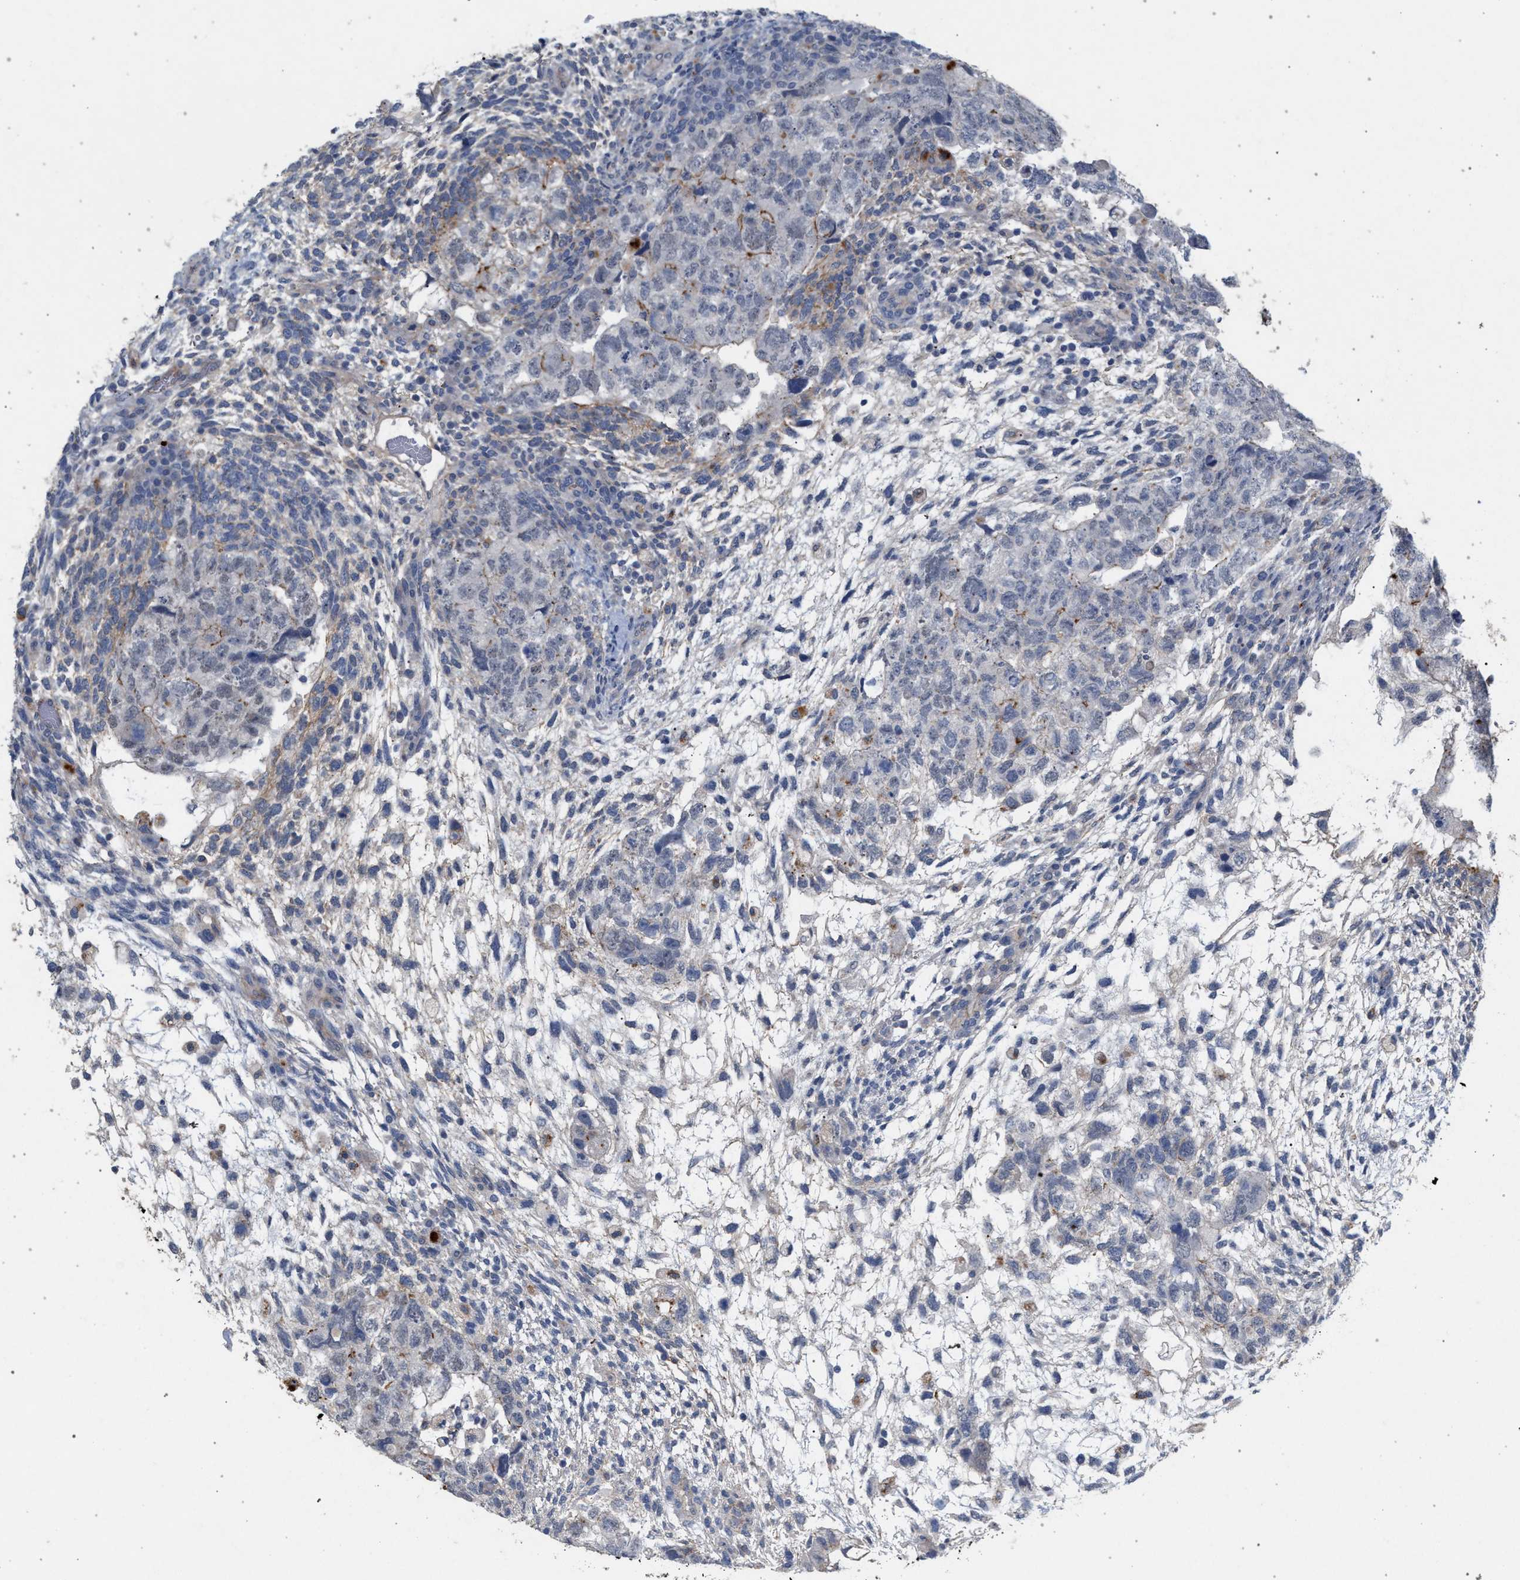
{"staining": {"intensity": "weak", "quantity": "<25%", "location": "cytoplasmic/membranous"}, "tissue": "testis cancer", "cell_type": "Tumor cells", "image_type": "cancer", "snomed": [{"axis": "morphology", "description": "Carcinoma, Embryonal, NOS"}, {"axis": "topography", "description": "Testis"}], "caption": "The micrograph shows no significant staining in tumor cells of testis embryonal carcinoma. The staining is performed using DAB brown chromogen with nuclei counter-stained in using hematoxylin.", "gene": "MAMDC2", "patient": {"sex": "male", "age": 36}}